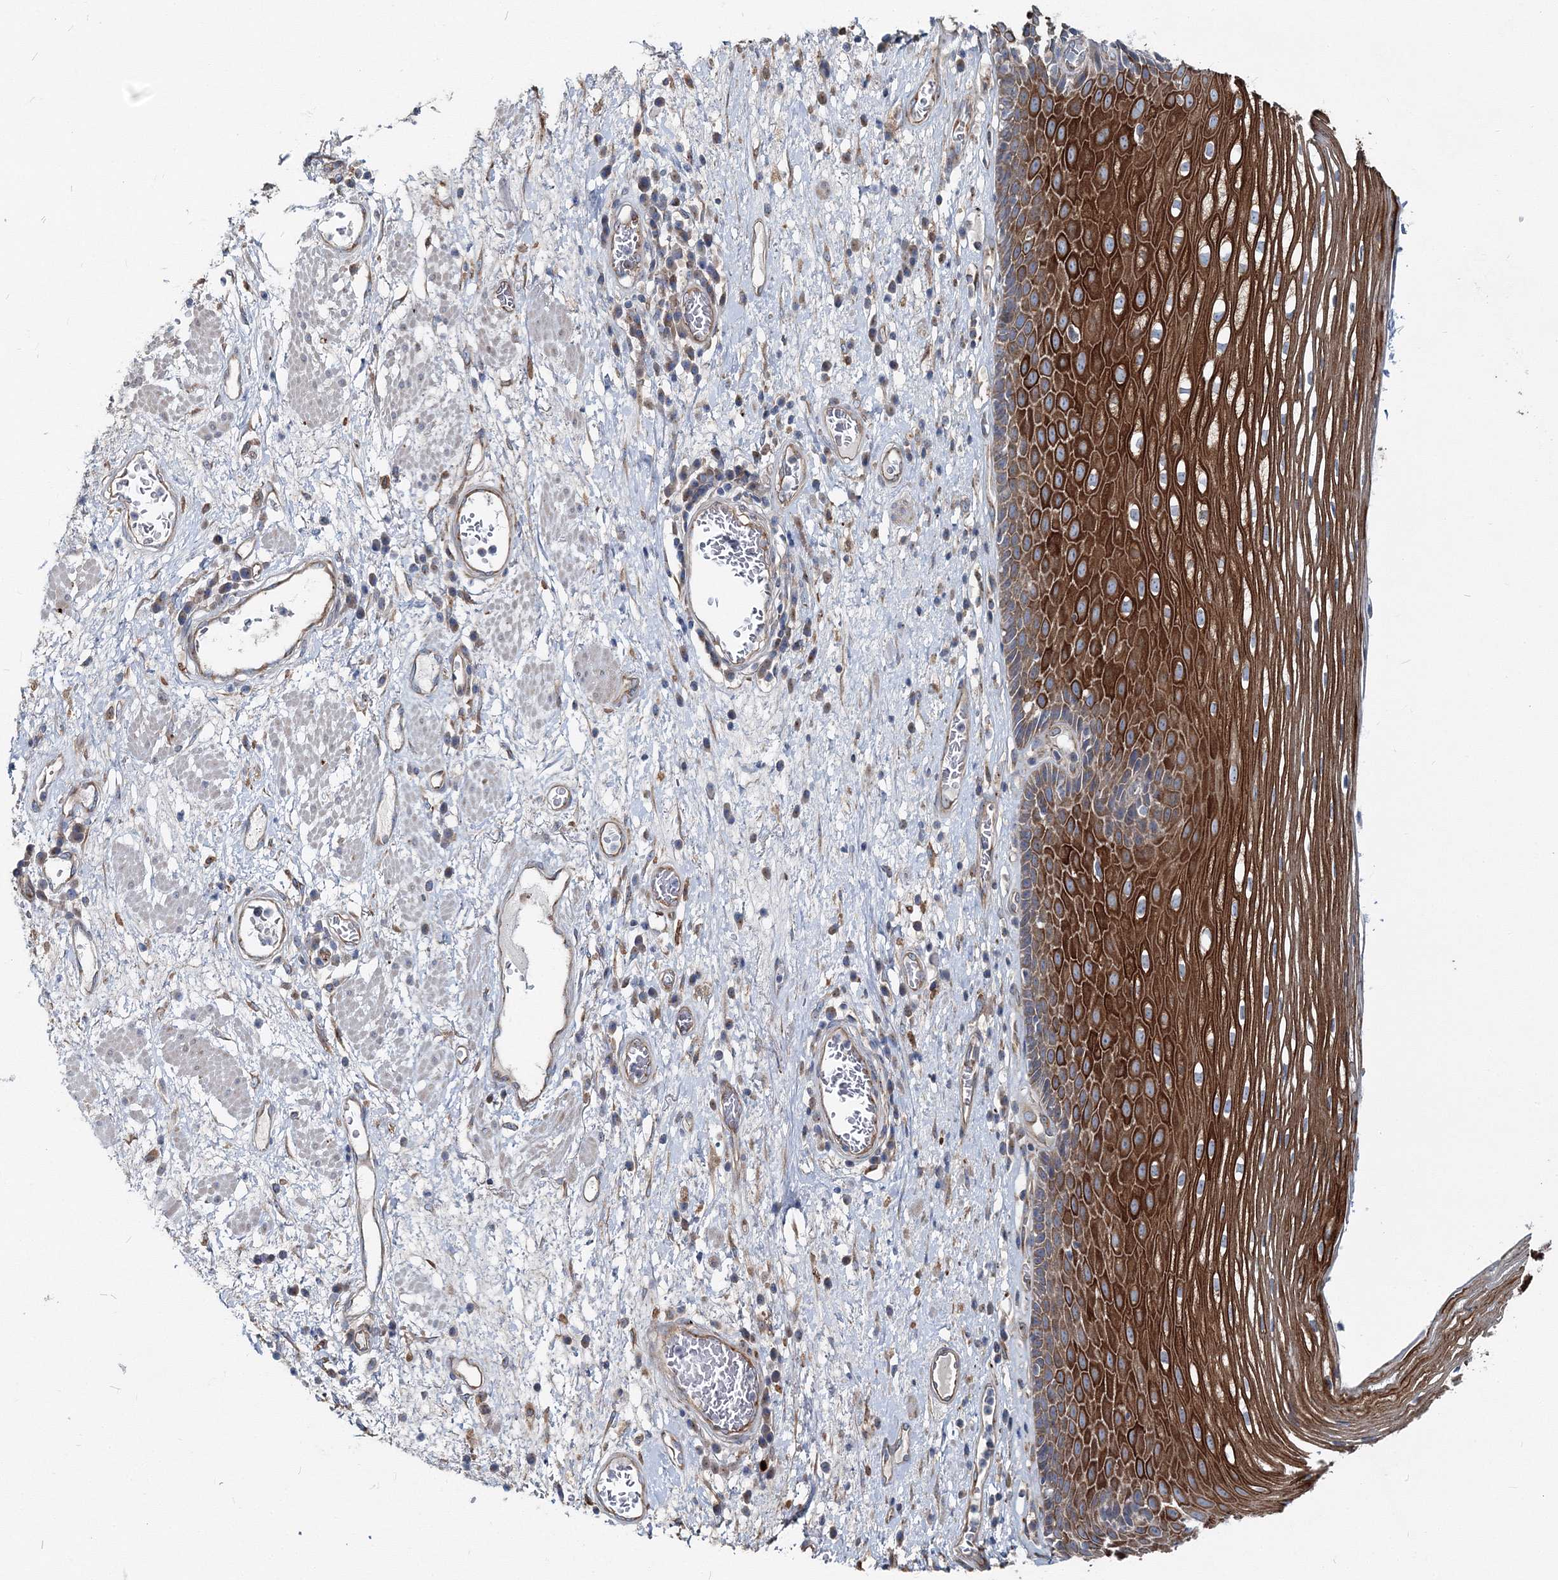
{"staining": {"intensity": "strong", "quantity": ">75%", "location": "cytoplasmic/membranous"}, "tissue": "esophagus", "cell_type": "Squamous epithelial cells", "image_type": "normal", "snomed": [{"axis": "morphology", "description": "Normal tissue, NOS"}, {"axis": "morphology", "description": "Adenocarcinoma, NOS"}, {"axis": "topography", "description": "Esophagus"}], "caption": "Immunohistochemistry photomicrograph of benign esophagus: esophagus stained using immunohistochemistry (IHC) reveals high levels of strong protein expression localized specifically in the cytoplasmic/membranous of squamous epithelial cells, appearing as a cytoplasmic/membranous brown color.", "gene": "MPHOSPH9", "patient": {"sex": "male", "age": 62}}